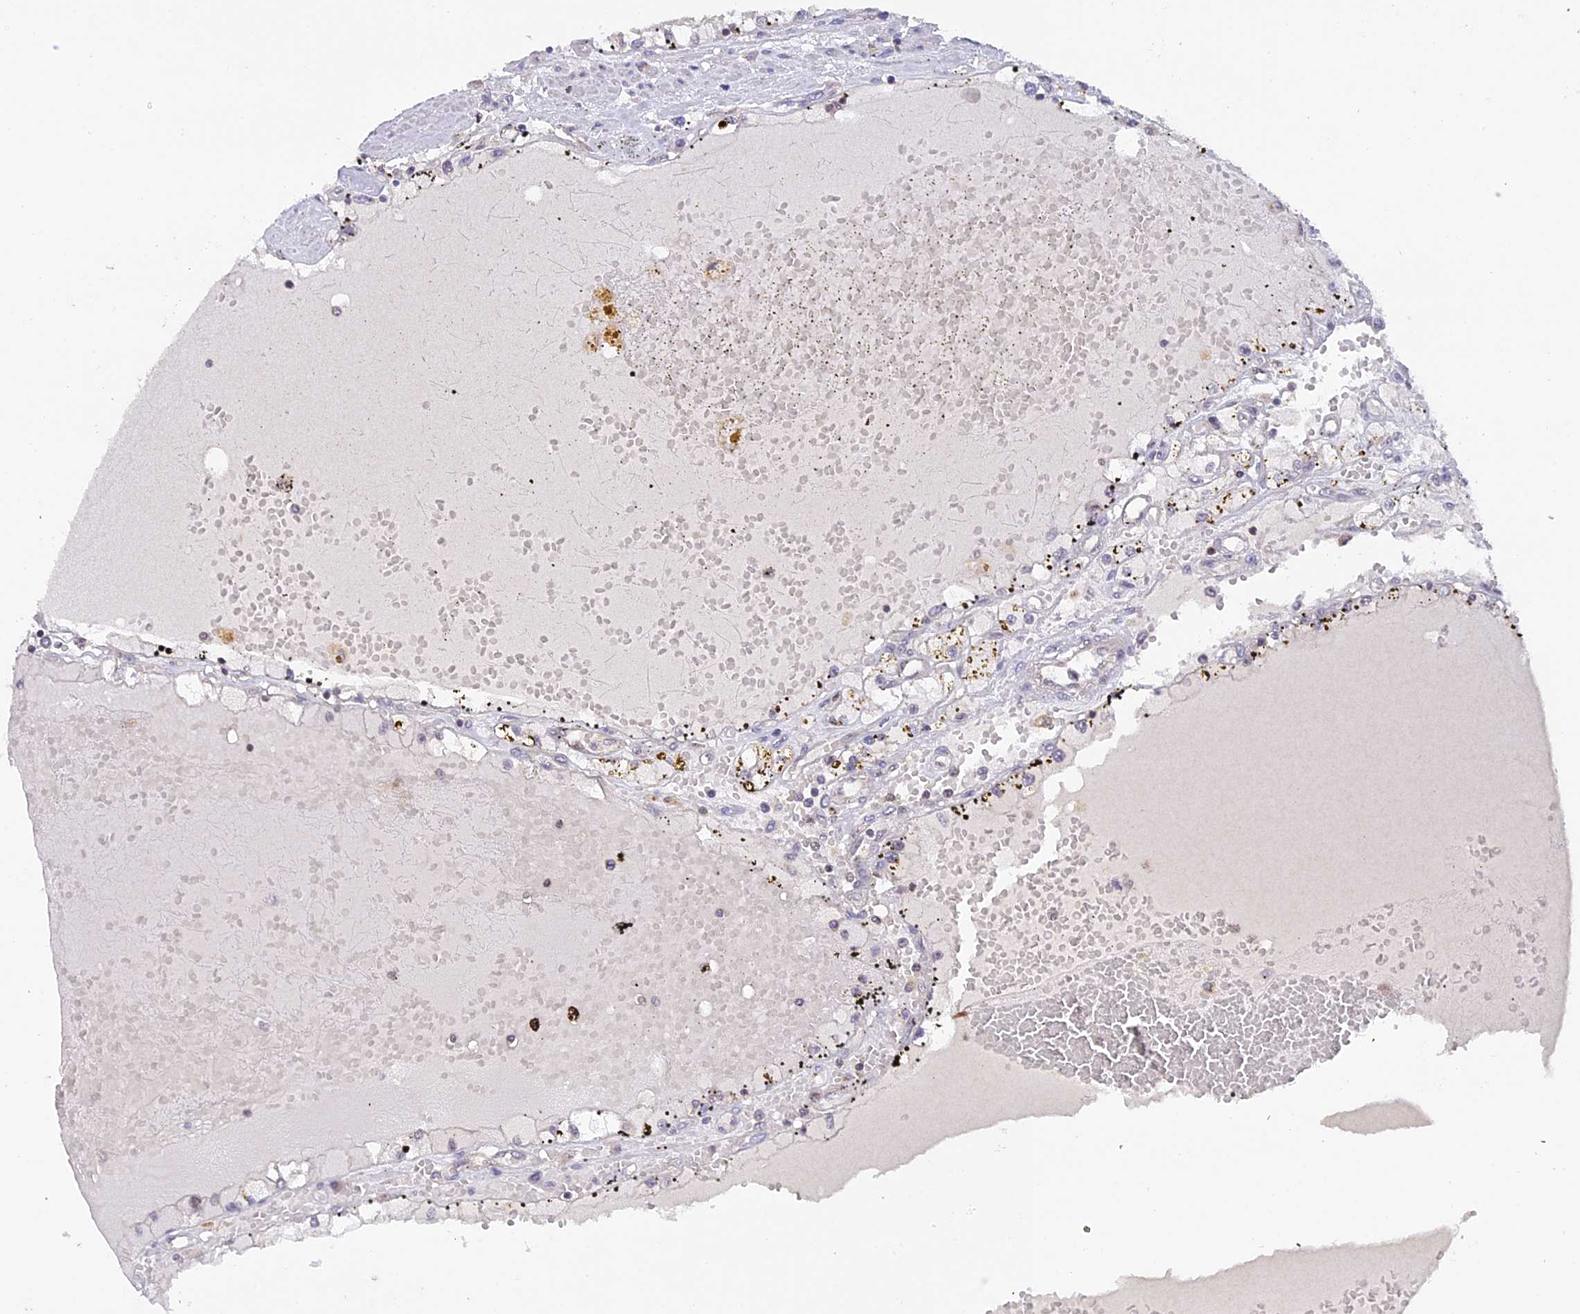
{"staining": {"intensity": "negative", "quantity": "none", "location": "none"}, "tissue": "renal cancer", "cell_type": "Tumor cells", "image_type": "cancer", "snomed": [{"axis": "morphology", "description": "Adenocarcinoma, NOS"}, {"axis": "topography", "description": "Kidney"}], "caption": "Immunohistochemistry photomicrograph of neoplastic tissue: human renal cancer (adenocarcinoma) stained with DAB (3,3'-diaminobenzidine) displays no significant protein expression in tumor cells.", "gene": "RFC5", "patient": {"sex": "male", "age": 56}}